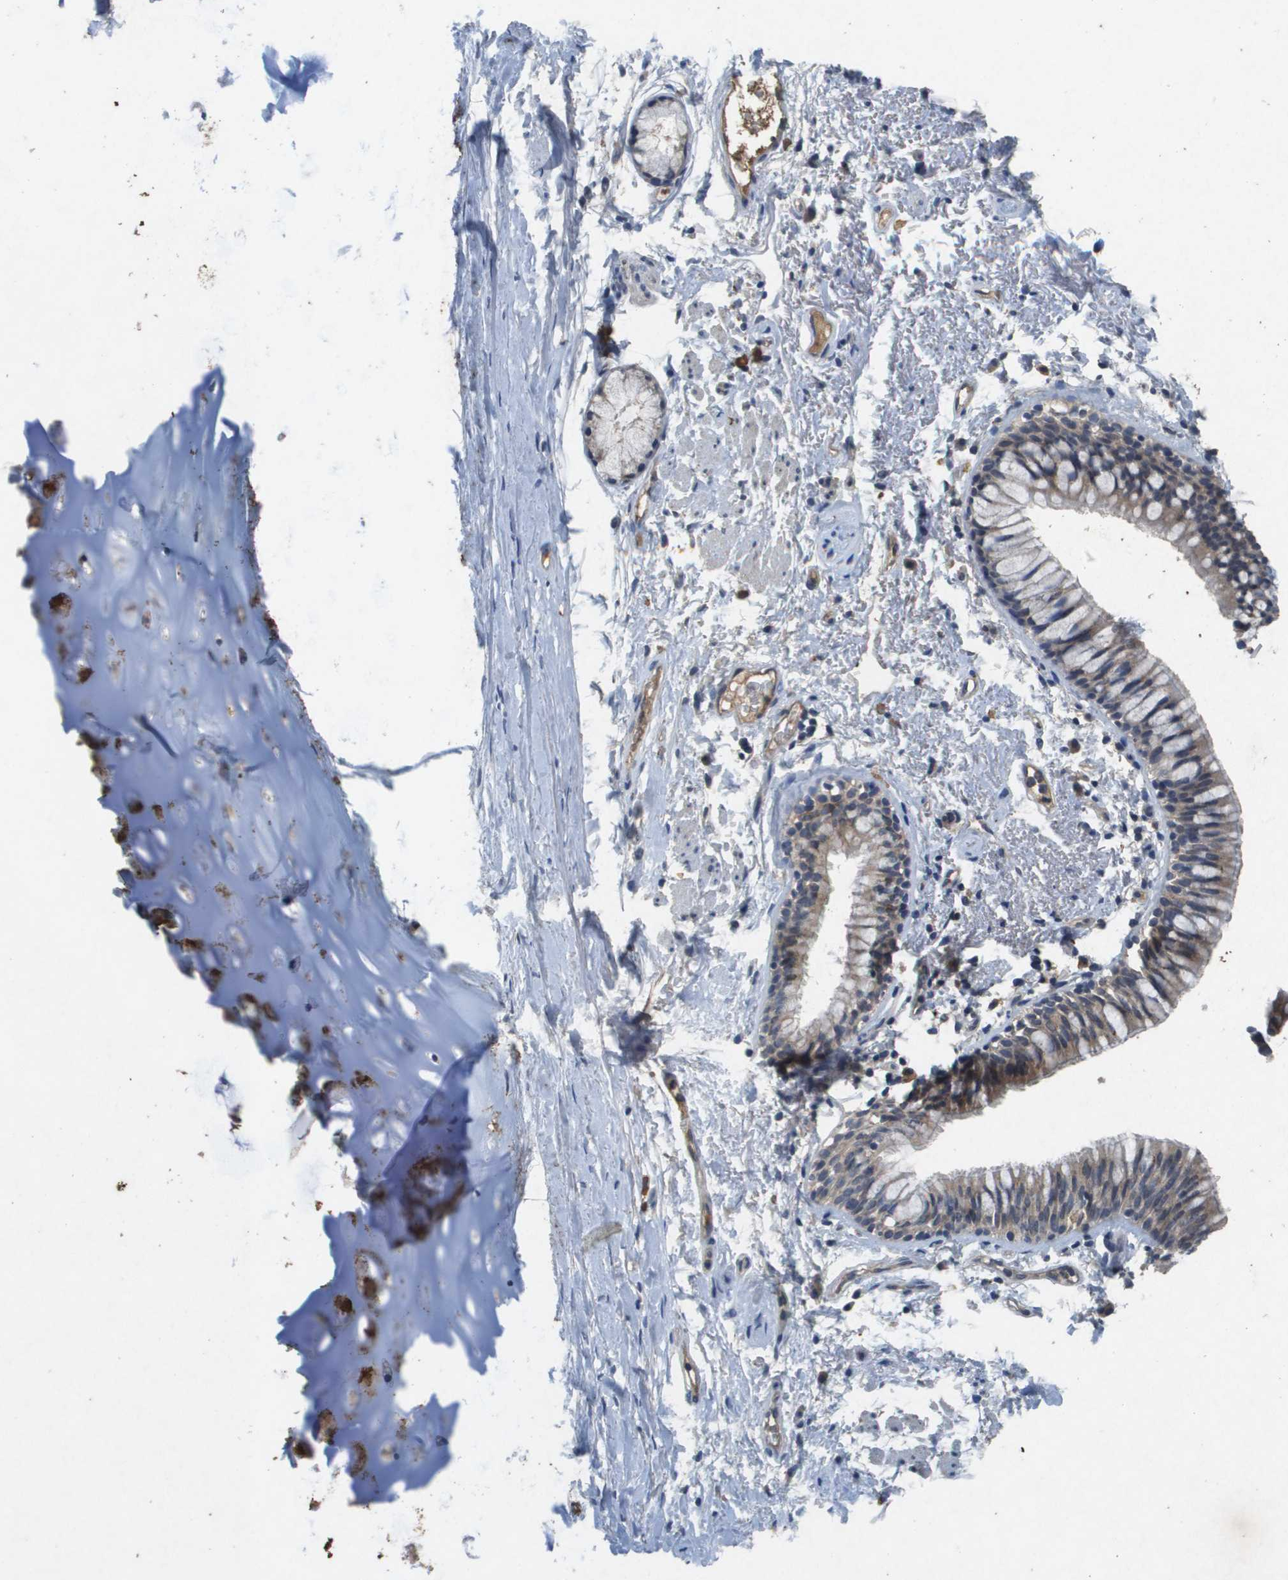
{"staining": {"intensity": "weak", "quantity": "25%-75%", "location": "cytoplasmic/membranous"}, "tissue": "adipose tissue", "cell_type": "Adipocytes", "image_type": "normal", "snomed": [{"axis": "morphology", "description": "Normal tissue, NOS"}, {"axis": "topography", "description": "Cartilage tissue"}, {"axis": "topography", "description": "Bronchus"}], "caption": "Unremarkable adipose tissue demonstrates weak cytoplasmic/membranous positivity in about 25%-75% of adipocytes, visualized by immunohistochemistry.", "gene": "PROC", "patient": {"sex": "female", "age": 73}}